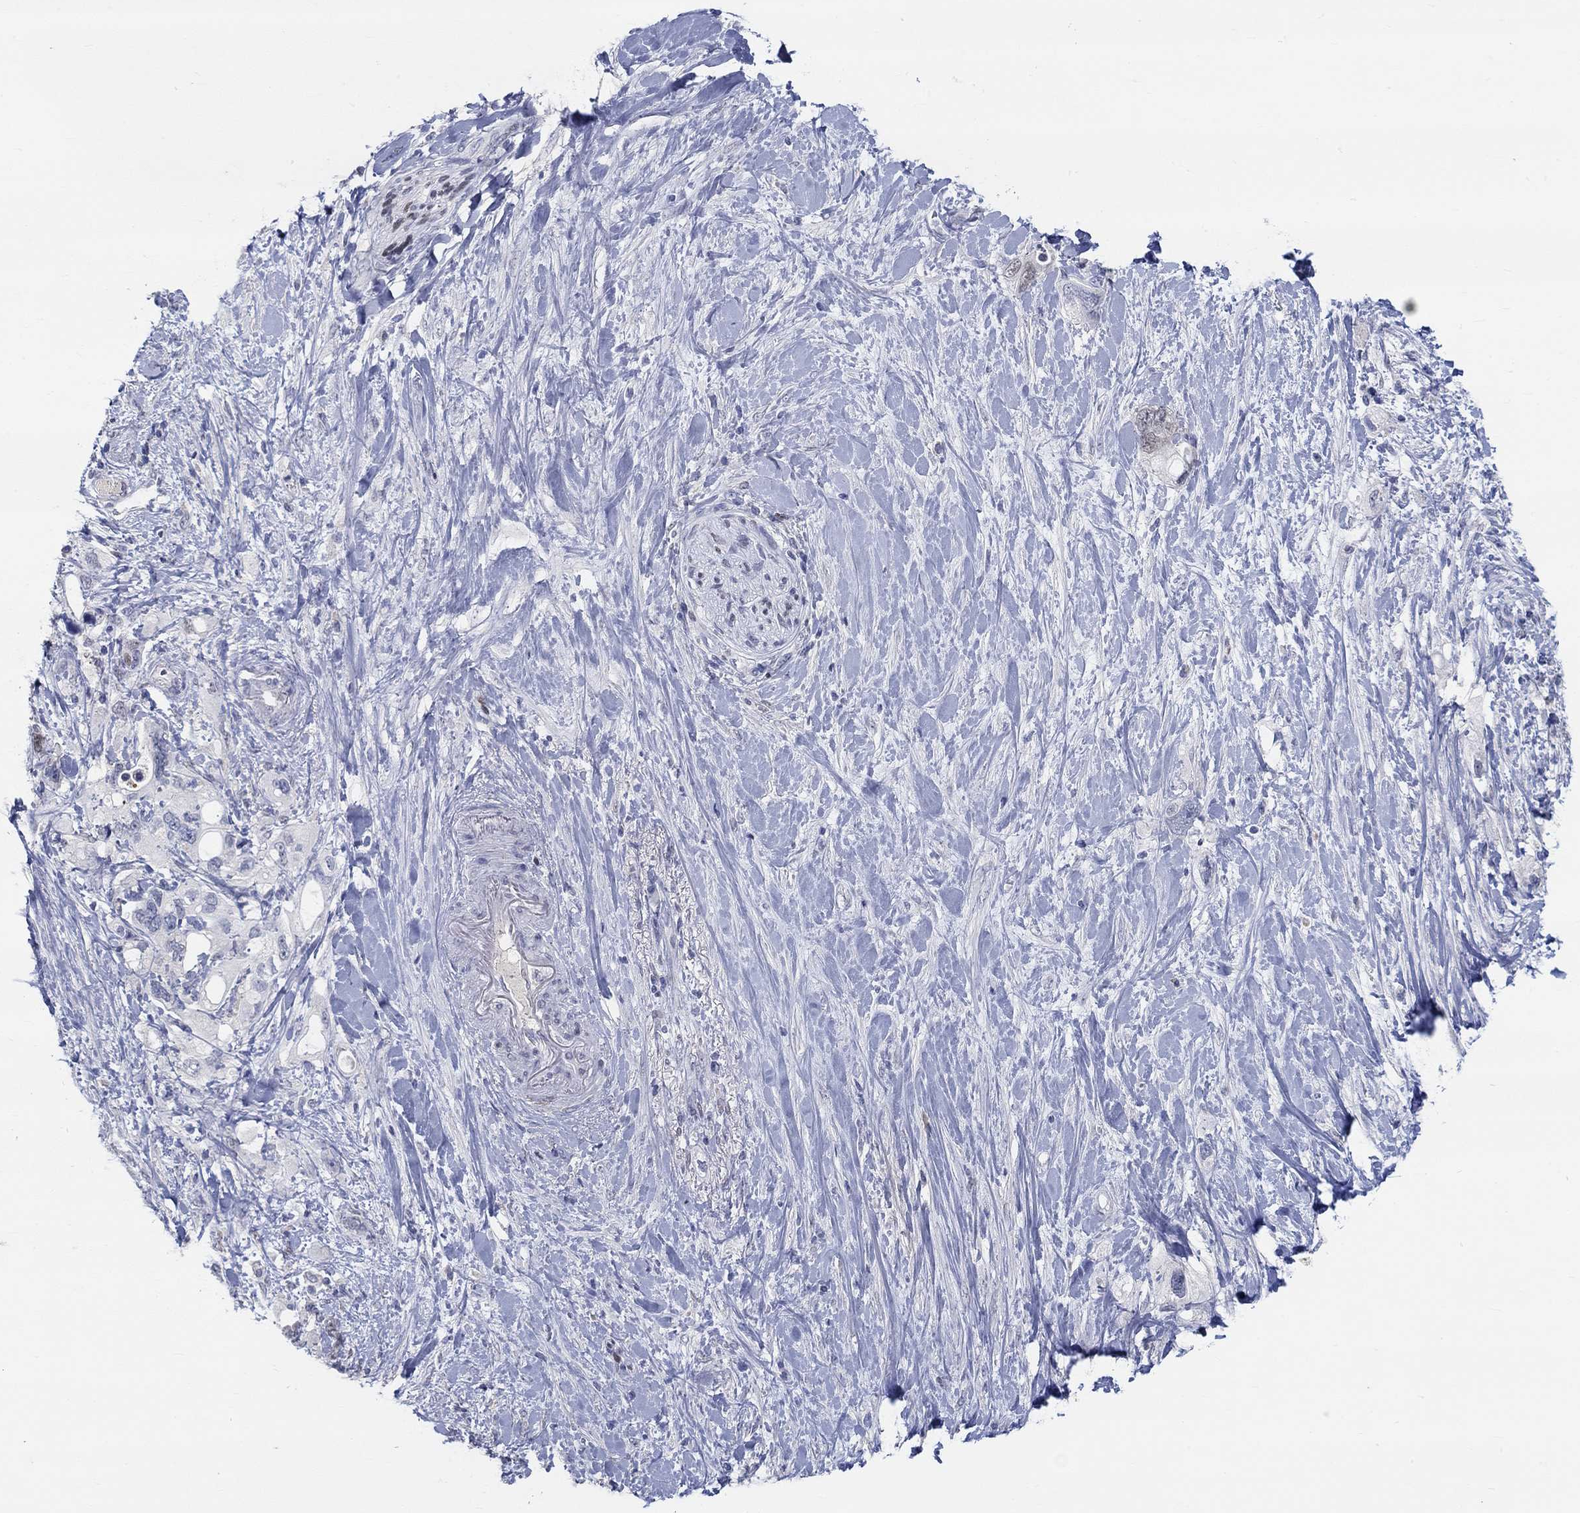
{"staining": {"intensity": "weak", "quantity": "<25%", "location": "nuclear"}, "tissue": "pancreatic cancer", "cell_type": "Tumor cells", "image_type": "cancer", "snomed": [{"axis": "morphology", "description": "Adenocarcinoma, NOS"}, {"axis": "topography", "description": "Pancreas"}], "caption": "Tumor cells show no significant protein expression in pancreatic cancer (adenocarcinoma).", "gene": "FGF2", "patient": {"sex": "female", "age": 56}}